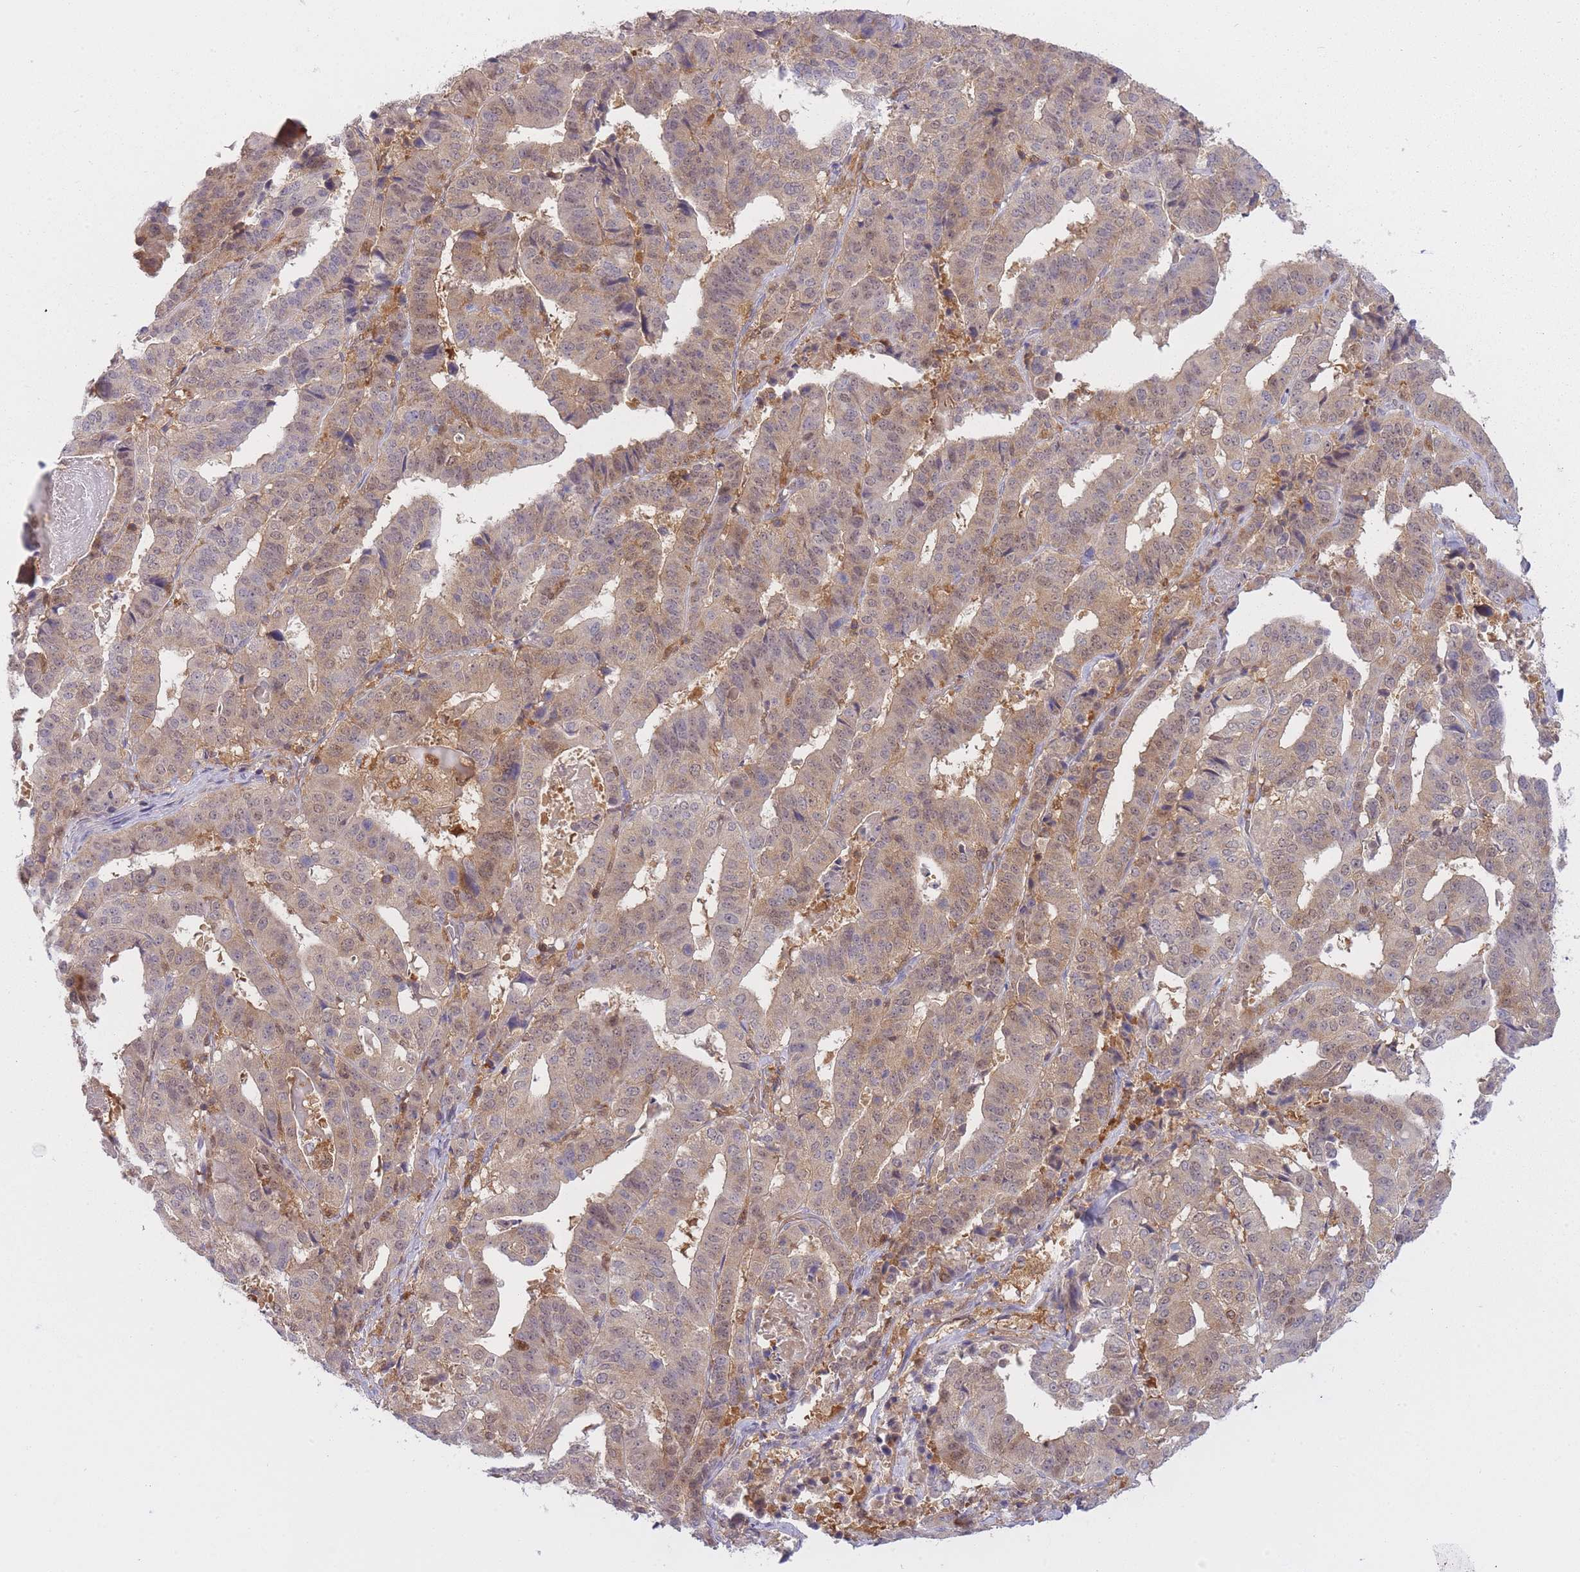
{"staining": {"intensity": "moderate", "quantity": "25%-75%", "location": "cytoplasmic/membranous,nuclear"}, "tissue": "stomach cancer", "cell_type": "Tumor cells", "image_type": "cancer", "snomed": [{"axis": "morphology", "description": "Adenocarcinoma, NOS"}, {"axis": "topography", "description": "Stomach"}], "caption": "A brown stain shows moderate cytoplasmic/membranous and nuclear positivity of a protein in stomach adenocarcinoma tumor cells.", "gene": "CXorf38", "patient": {"sex": "male", "age": 48}}